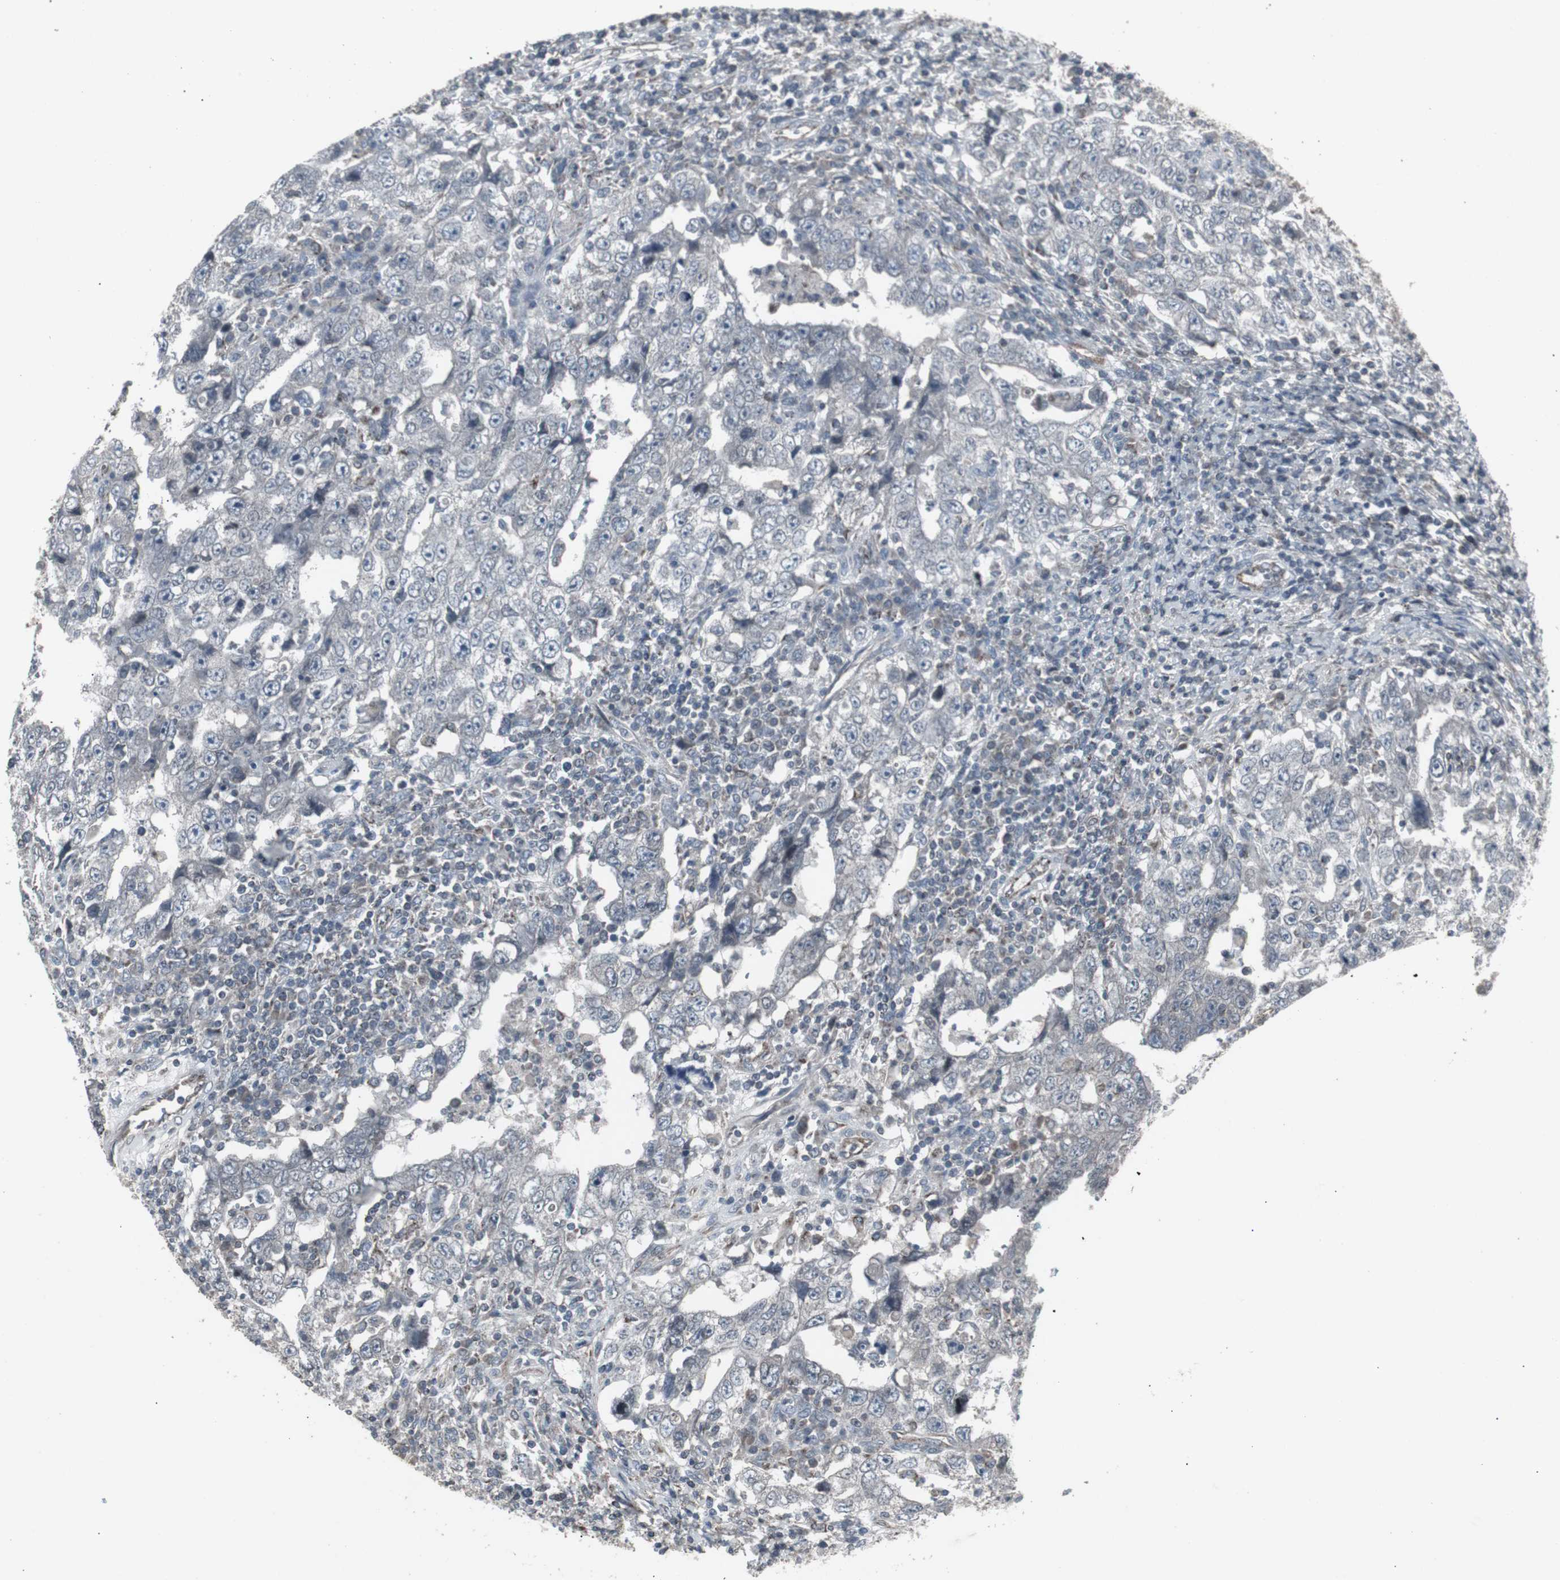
{"staining": {"intensity": "negative", "quantity": "none", "location": "none"}, "tissue": "testis cancer", "cell_type": "Tumor cells", "image_type": "cancer", "snomed": [{"axis": "morphology", "description": "Carcinoma, Embryonal, NOS"}, {"axis": "topography", "description": "Testis"}], "caption": "Tumor cells show no significant protein expression in embryonal carcinoma (testis). Brightfield microscopy of IHC stained with DAB (brown) and hematoxylin (blue), captured at high magnification.", "gene": "SSTR2", "patient": {"sex": "male", "age": 26}}